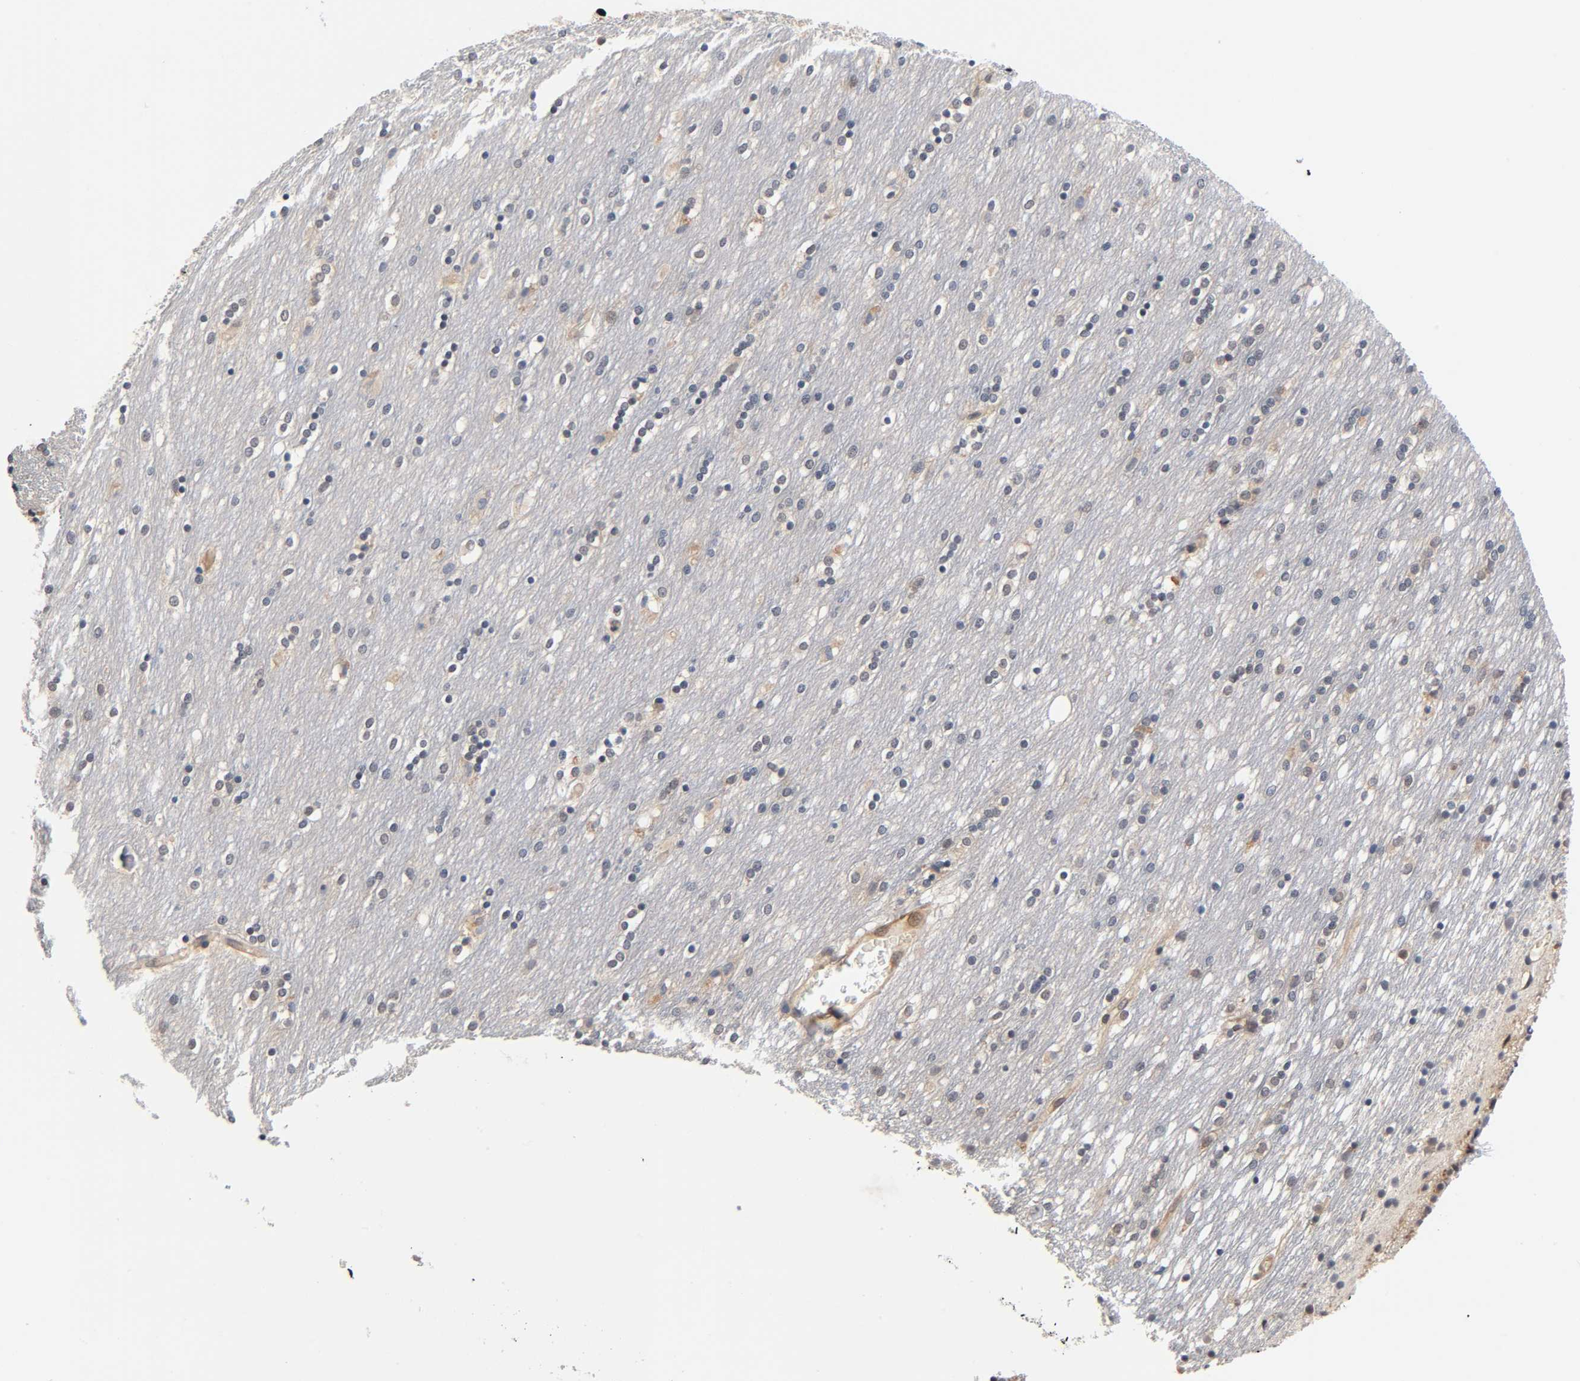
{"staining": {"intensity": "negative", "quantity": "none", "location": "none"}, "tissue": "caudate", "cell_type": "Glial cells", "image_type": "normal", "snomed": [{"axis": "morphology", "description": "Normal tissue, NOS"}, {"axis": "topography", "description": "Lateral ventricle wall"}], "caption": "Unremarkable caudate was stained to show a protein in brown. There is no significant expression in glial cells. (Brightfield microscopy of DAB immunohistochemistry (IHC) at high magnification).", "gene": "PRKAB1", "patient": {"sex": "female", "age": 54}}